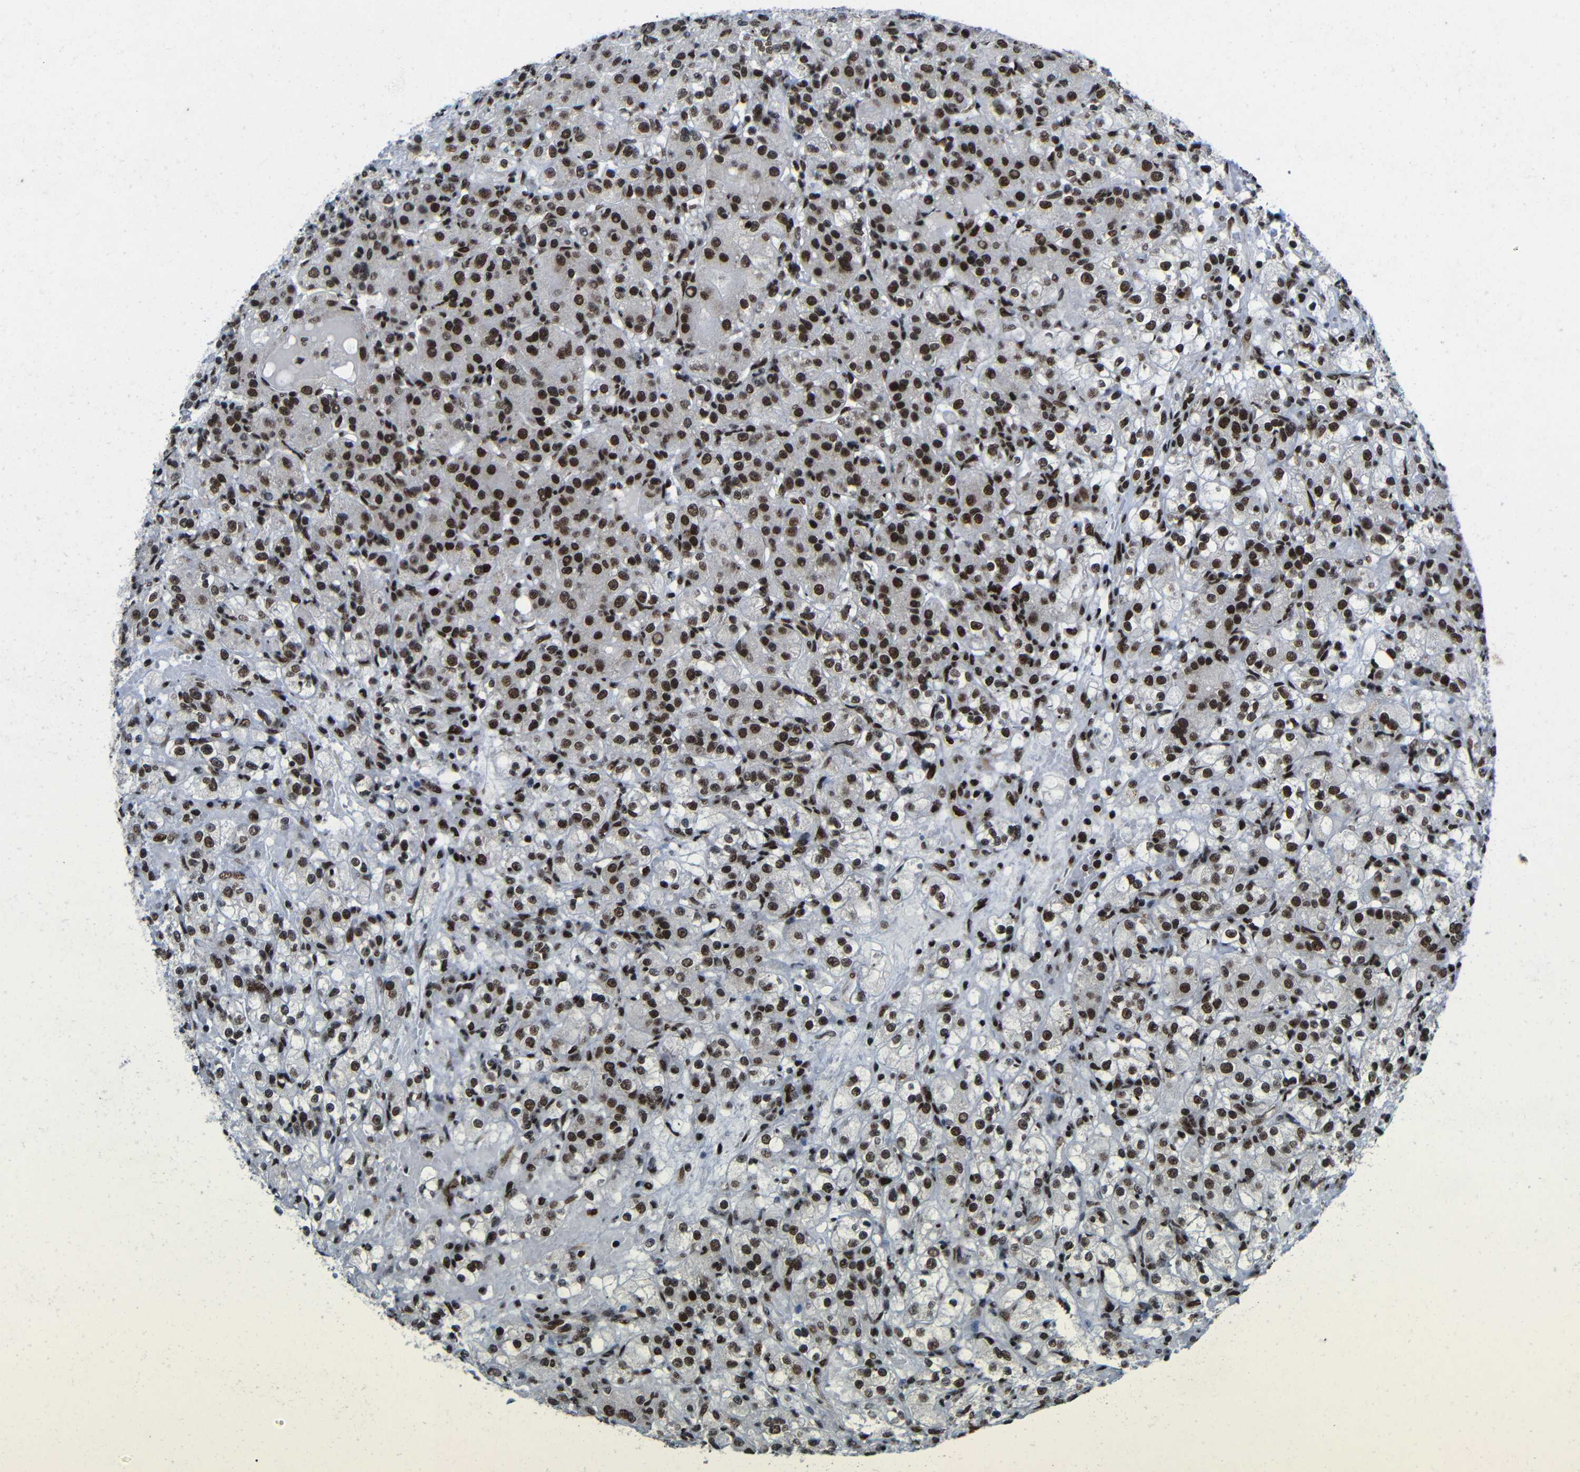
{"staining": {"intensity": "strong", "quantity": ">75%", "location": "nuclear"}, "tissue": "renal cancer", "cell_type": "Tumor cells", "image_type": "cancer", "snomed": [{"axis": "morphology", "description": "Normal tissue, NOS"}, {"axis": "morphology", "description": "Adenocarcinoma, NOS"}, {"axis": "topography", "description": "Kidney"}], "caption": "Immunohistochemical staining of human renal cancer (adenocarcinoma) shows high levels of strong nuclear staining in approximately >75% of tumor cells. (Stains: DAB (3,3'-diaminobenzidine) in brown, nuclei in blue, Microscopy: brightfield microscopy at high magnification).", "gene": "PTBP1", "patient": {"sex": "male", "age": 61}}